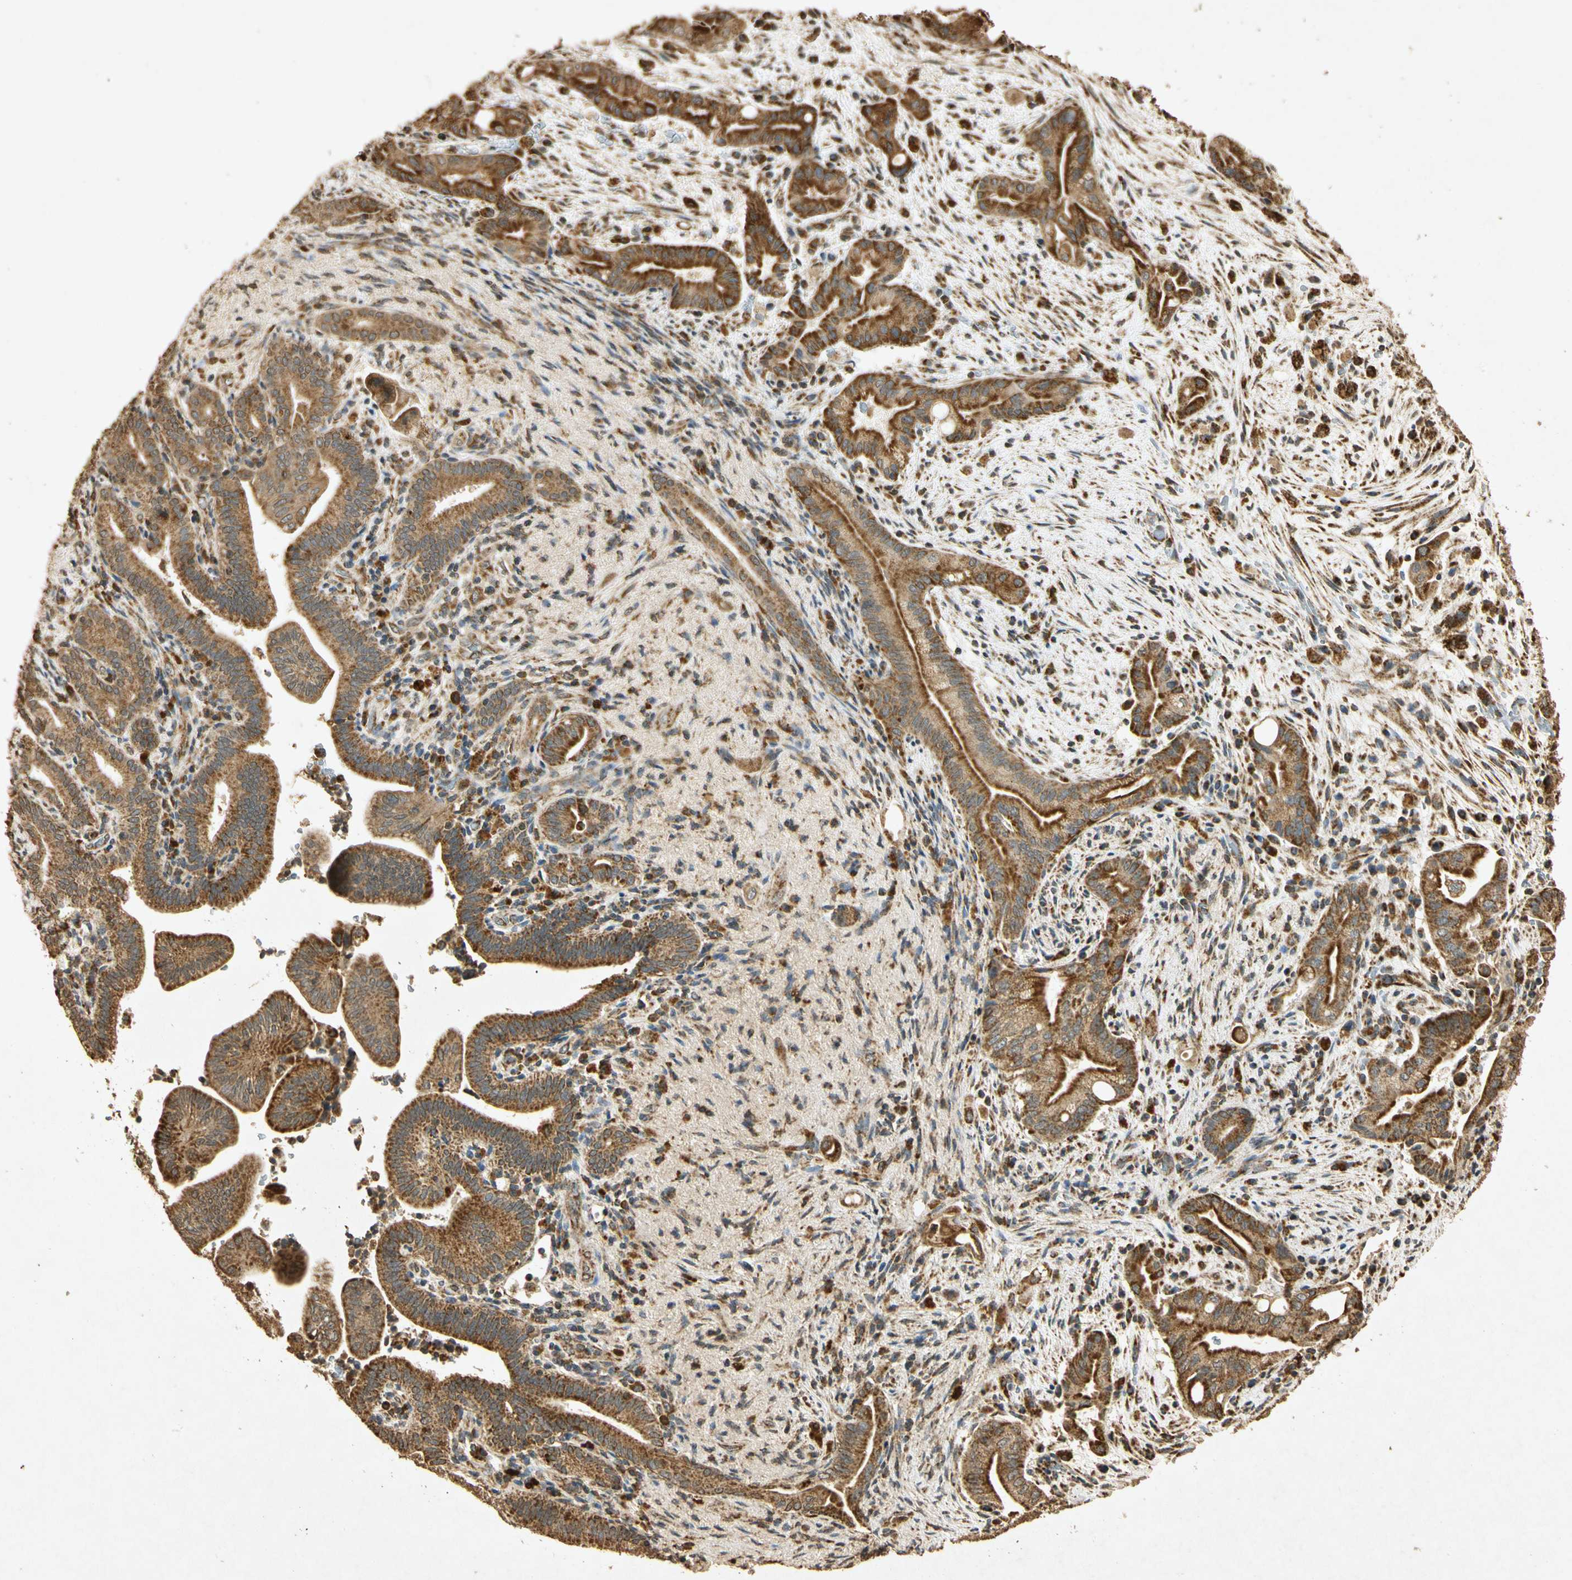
{"staining": {"intensity": "moderate", "quantity": ">75%", "location": "cytoplasmic/membranous"}, "tissue": "liver cancer", "cell_type": "Tumor cells", "image_type": "cancer", "snomed": [{"axis": "morphology", "description": "Cholangiocarcinoma"}, {"axis": "topography", "description": "Liver"}], "caption": "Human cholangiocarcinoma (liver) stained for a protein (brown) shows moderate cytoplasmic/membranous positive staining in about >75% of tumor cells.", "gene": "PRDX3", "patient": {"sex": "female", "age": 68}}